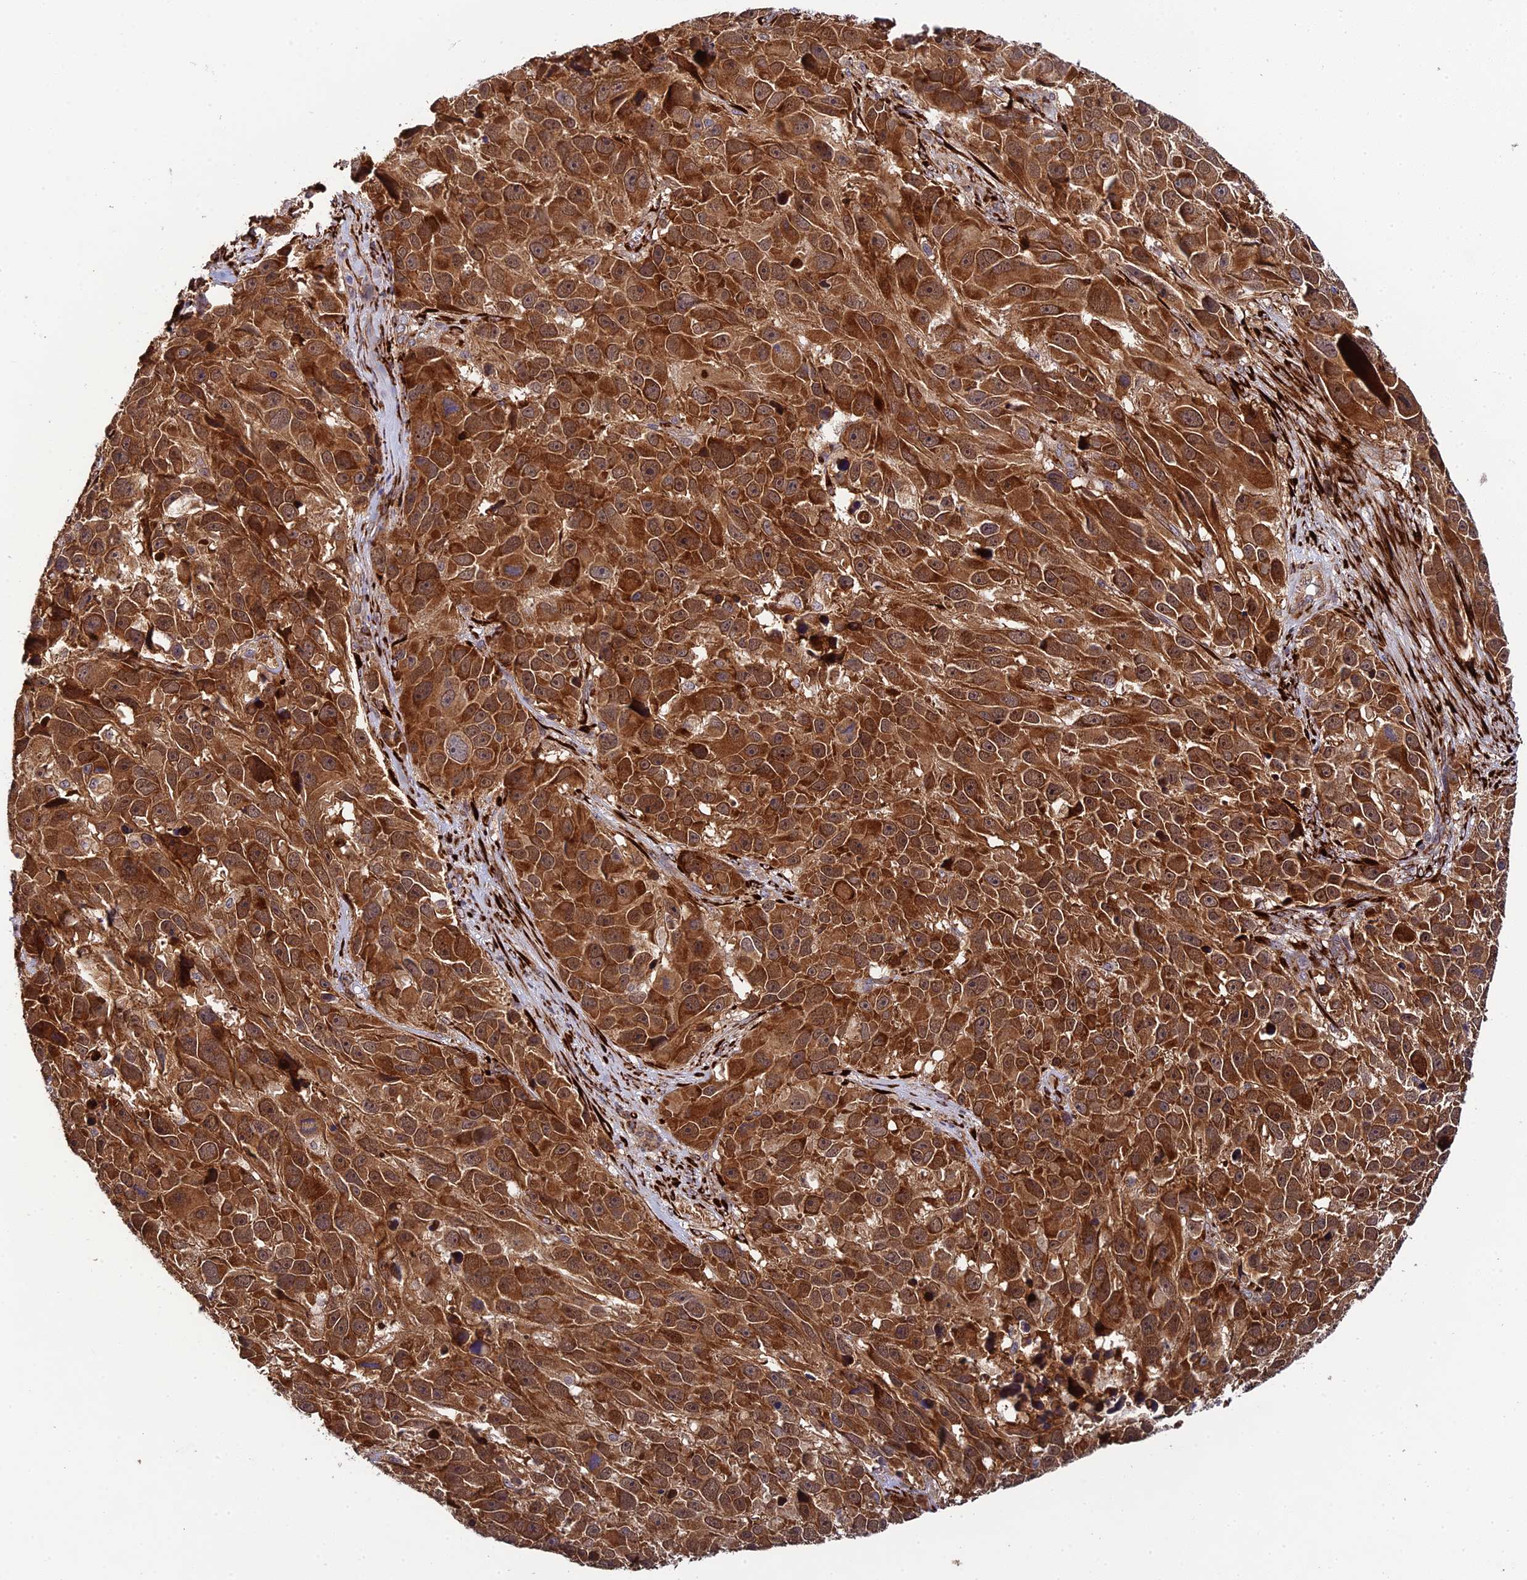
{"staining": {"intensity": "strong", "quantity": ">75%", "location": "cytoplasmic/membranous"}, "tissue": "melanoma", "cell_type": "Tumor cells", "image_type": "cancer", "snomed": [{"axis": "morphology", "description": "Malignant melanoma, NOS"}, {"axis": "topography", "description": "Skin"}], "caption": "Malignant melanoma tissue shows strong cytoplasmic/membranous expression in about >75% of tumor cells, visualized by immunohistochemistry.", "gene": "P3H3", "patient": {"sex": "male", "age": 84}}